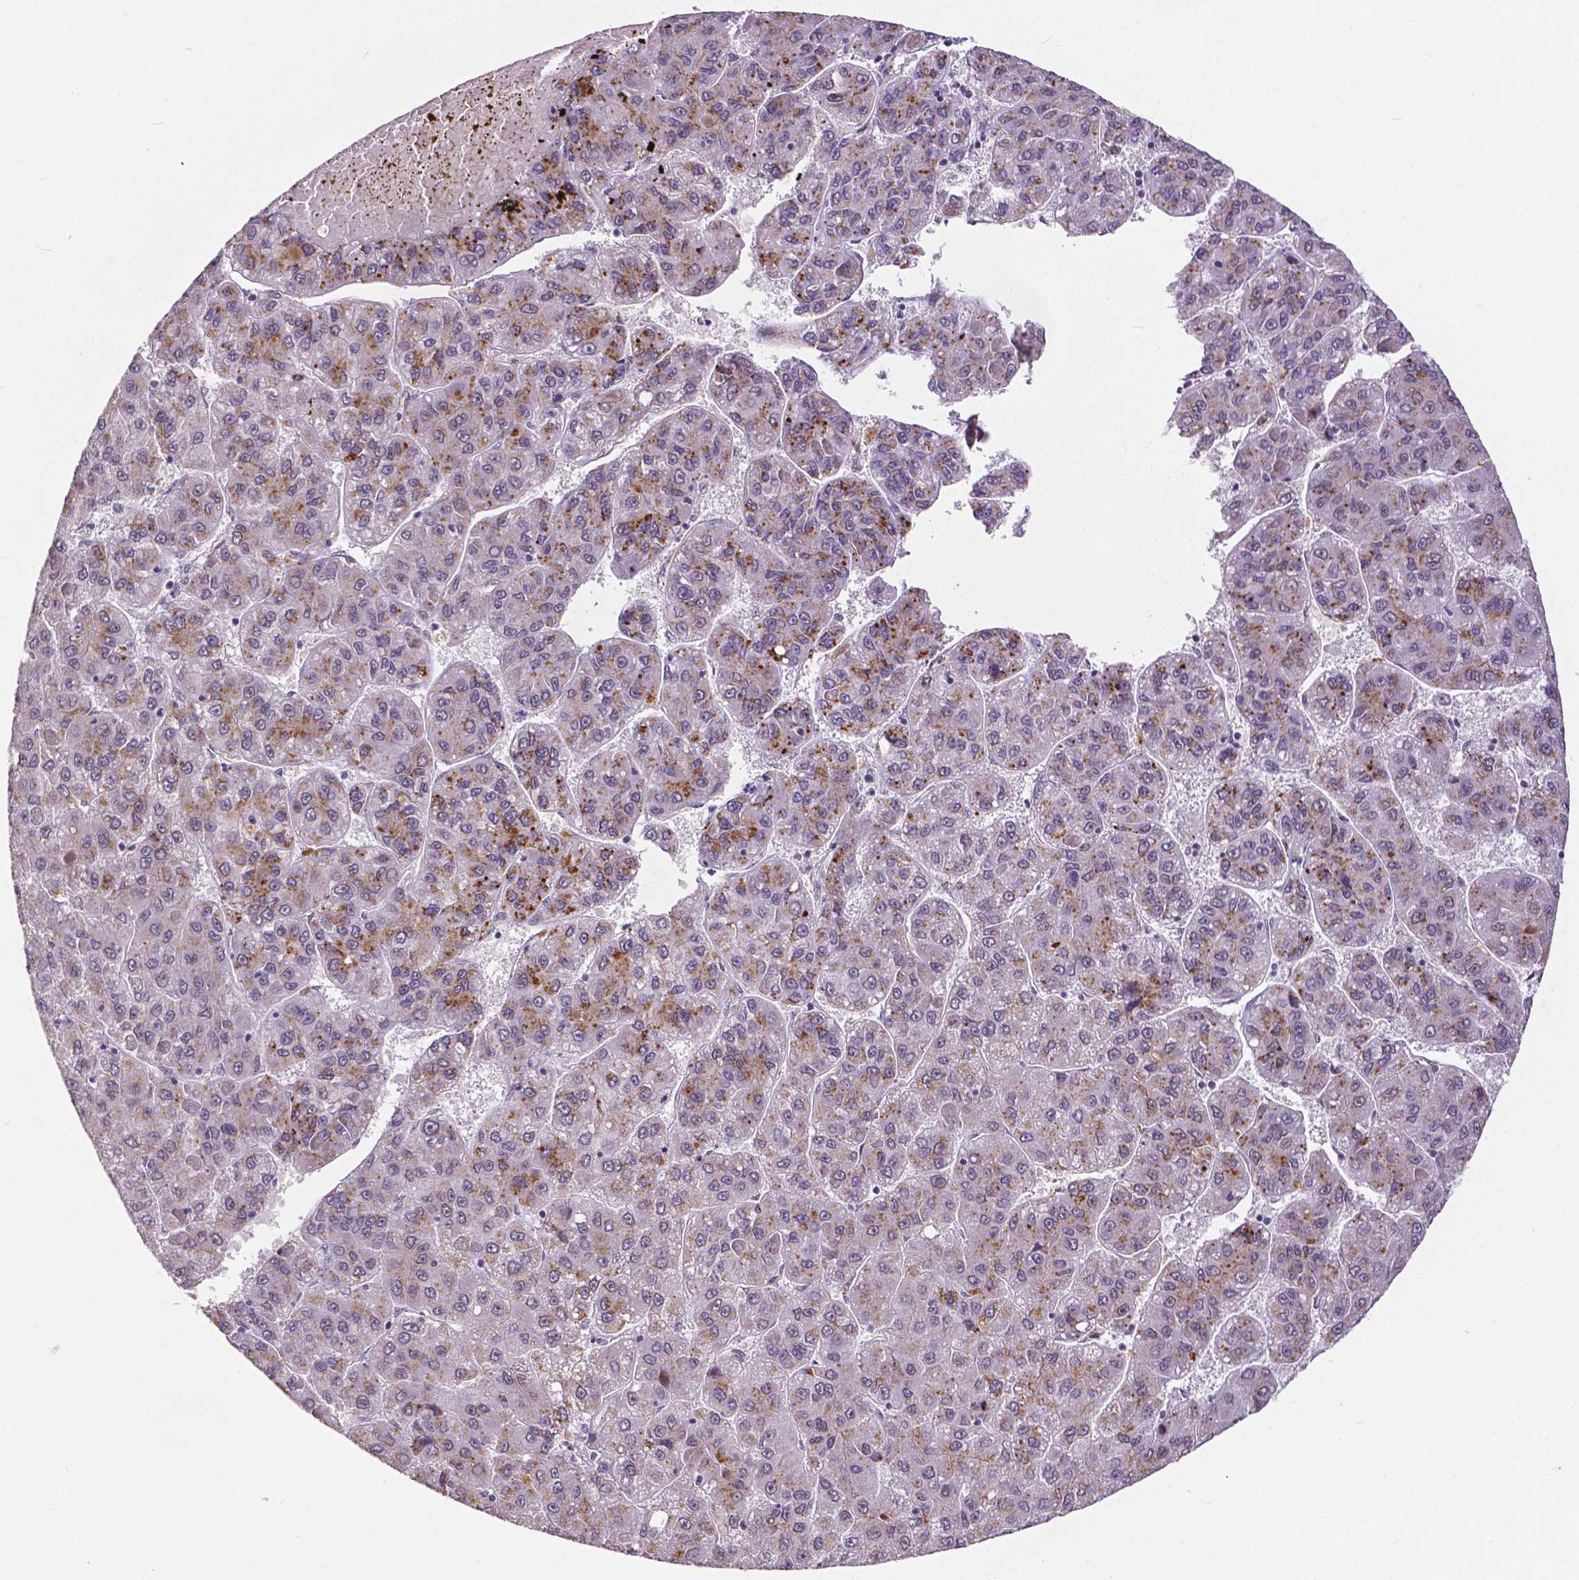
{"staining": {"intensity": "negative", "quantity": "none", "location": "none"}, "tissue": "liver cancer", "cell_type": "Tumor cells", "image_type": "cancer", "snomed": [{"axis": "morphology", "description": "Carcinoma, Hepatocellular, NOS"}, {"axis": "topography", "description": "Liver"}], "caption": "This is a micrograph of immunohistochemistry (IHC) staining of liver hepatocellular carcinoma, which shows no staining in tumor cells. (Stains: DAB immunohistochemistry with hematoxylin counter stain, Microscopy: brightfield microscopy at high magnification).", "gene": "ATRX", "patient": {"sex": "female", "age": 82}}